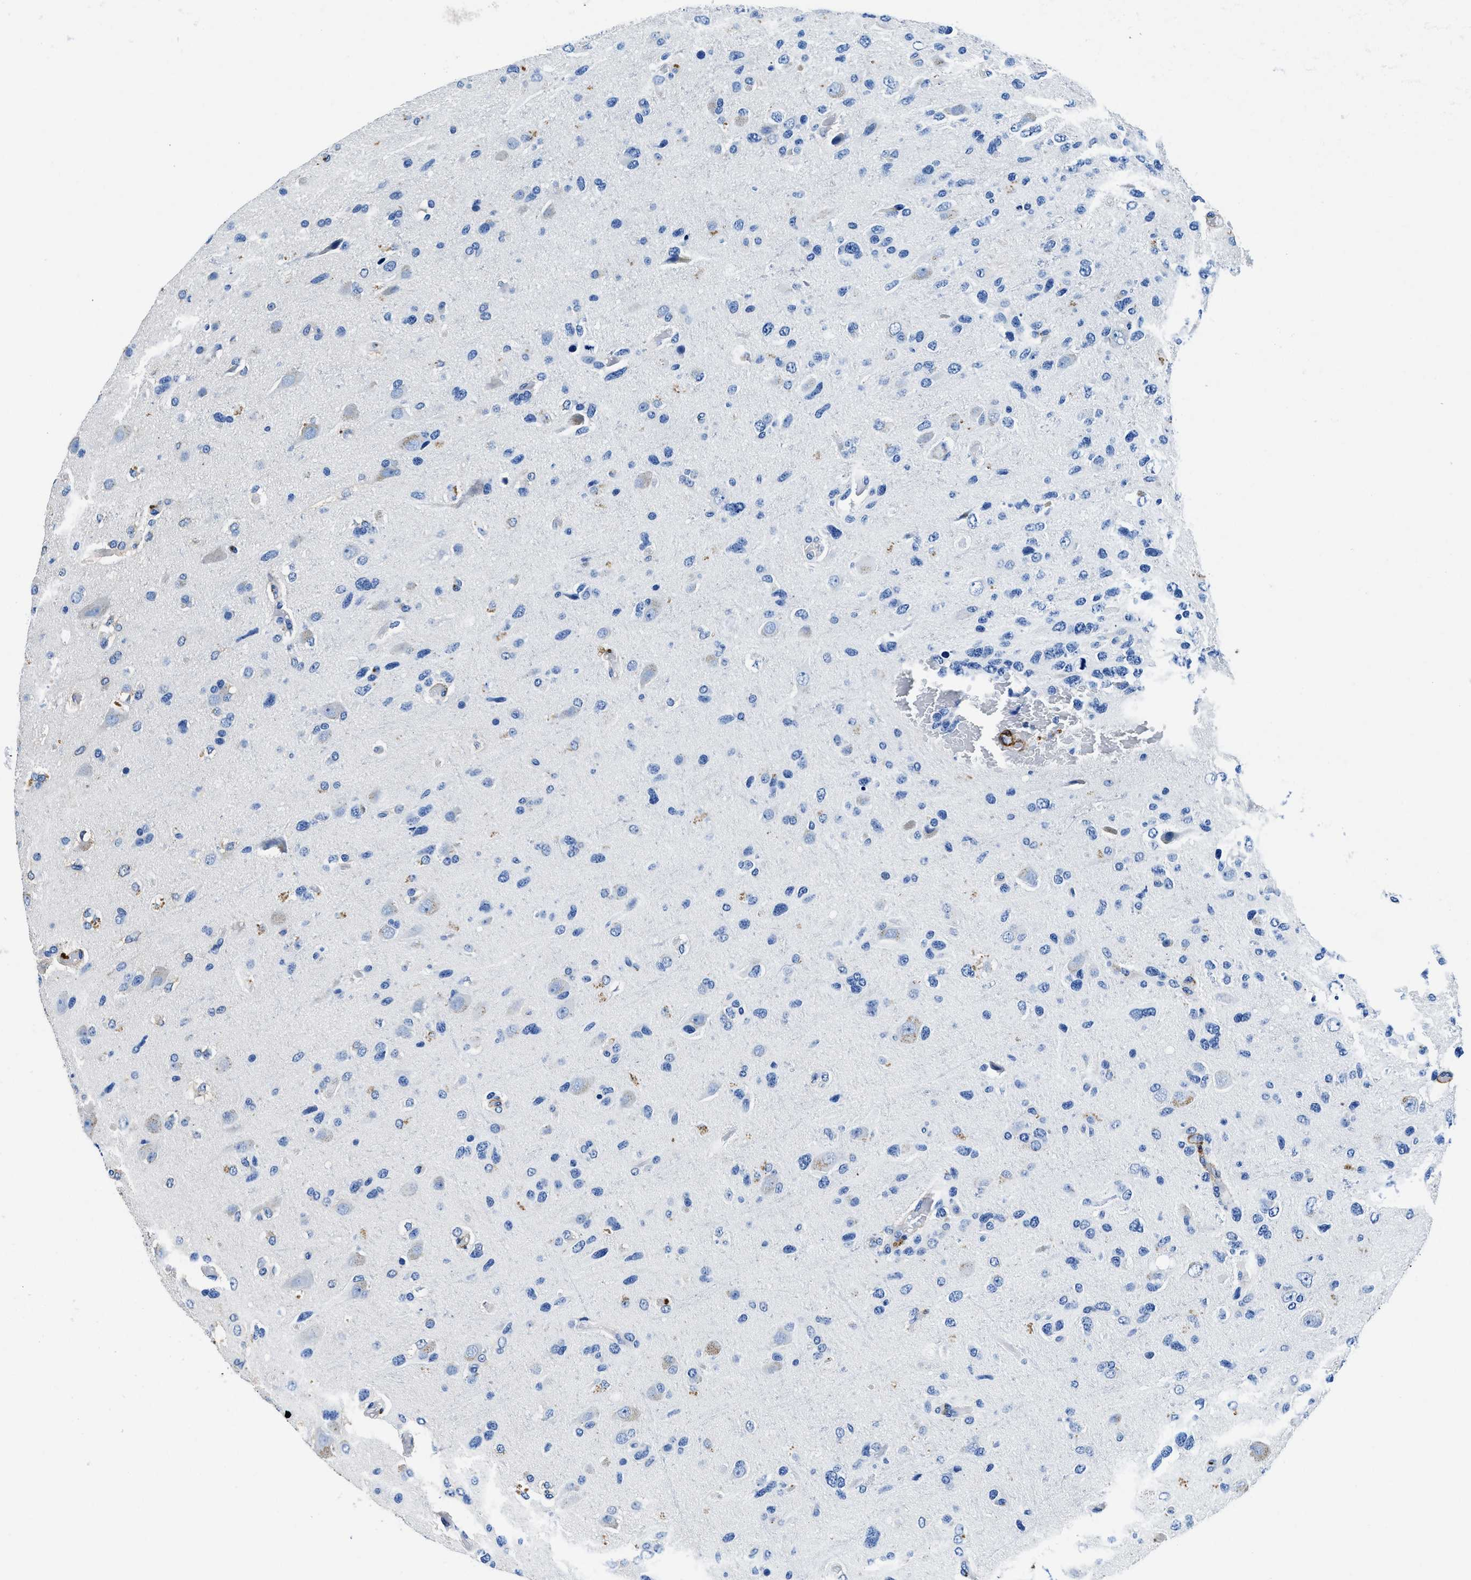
{"staining": {"intensity": "negative", "quantity": "none", "location": "none"}, "tissue": "glioma", "cell_type": "Tumor cells", "image_type": "cancer", "snomed": [{"axis": "morphology", "description": "Glioma, malignant, High grade"}, {"axis": "topography", "description": "Brain"}], "caption": "IHC of glioma reveals no staining in tumor cells.", "gene": "TEX261", "patient": {"sex": "female", "age": 58}}